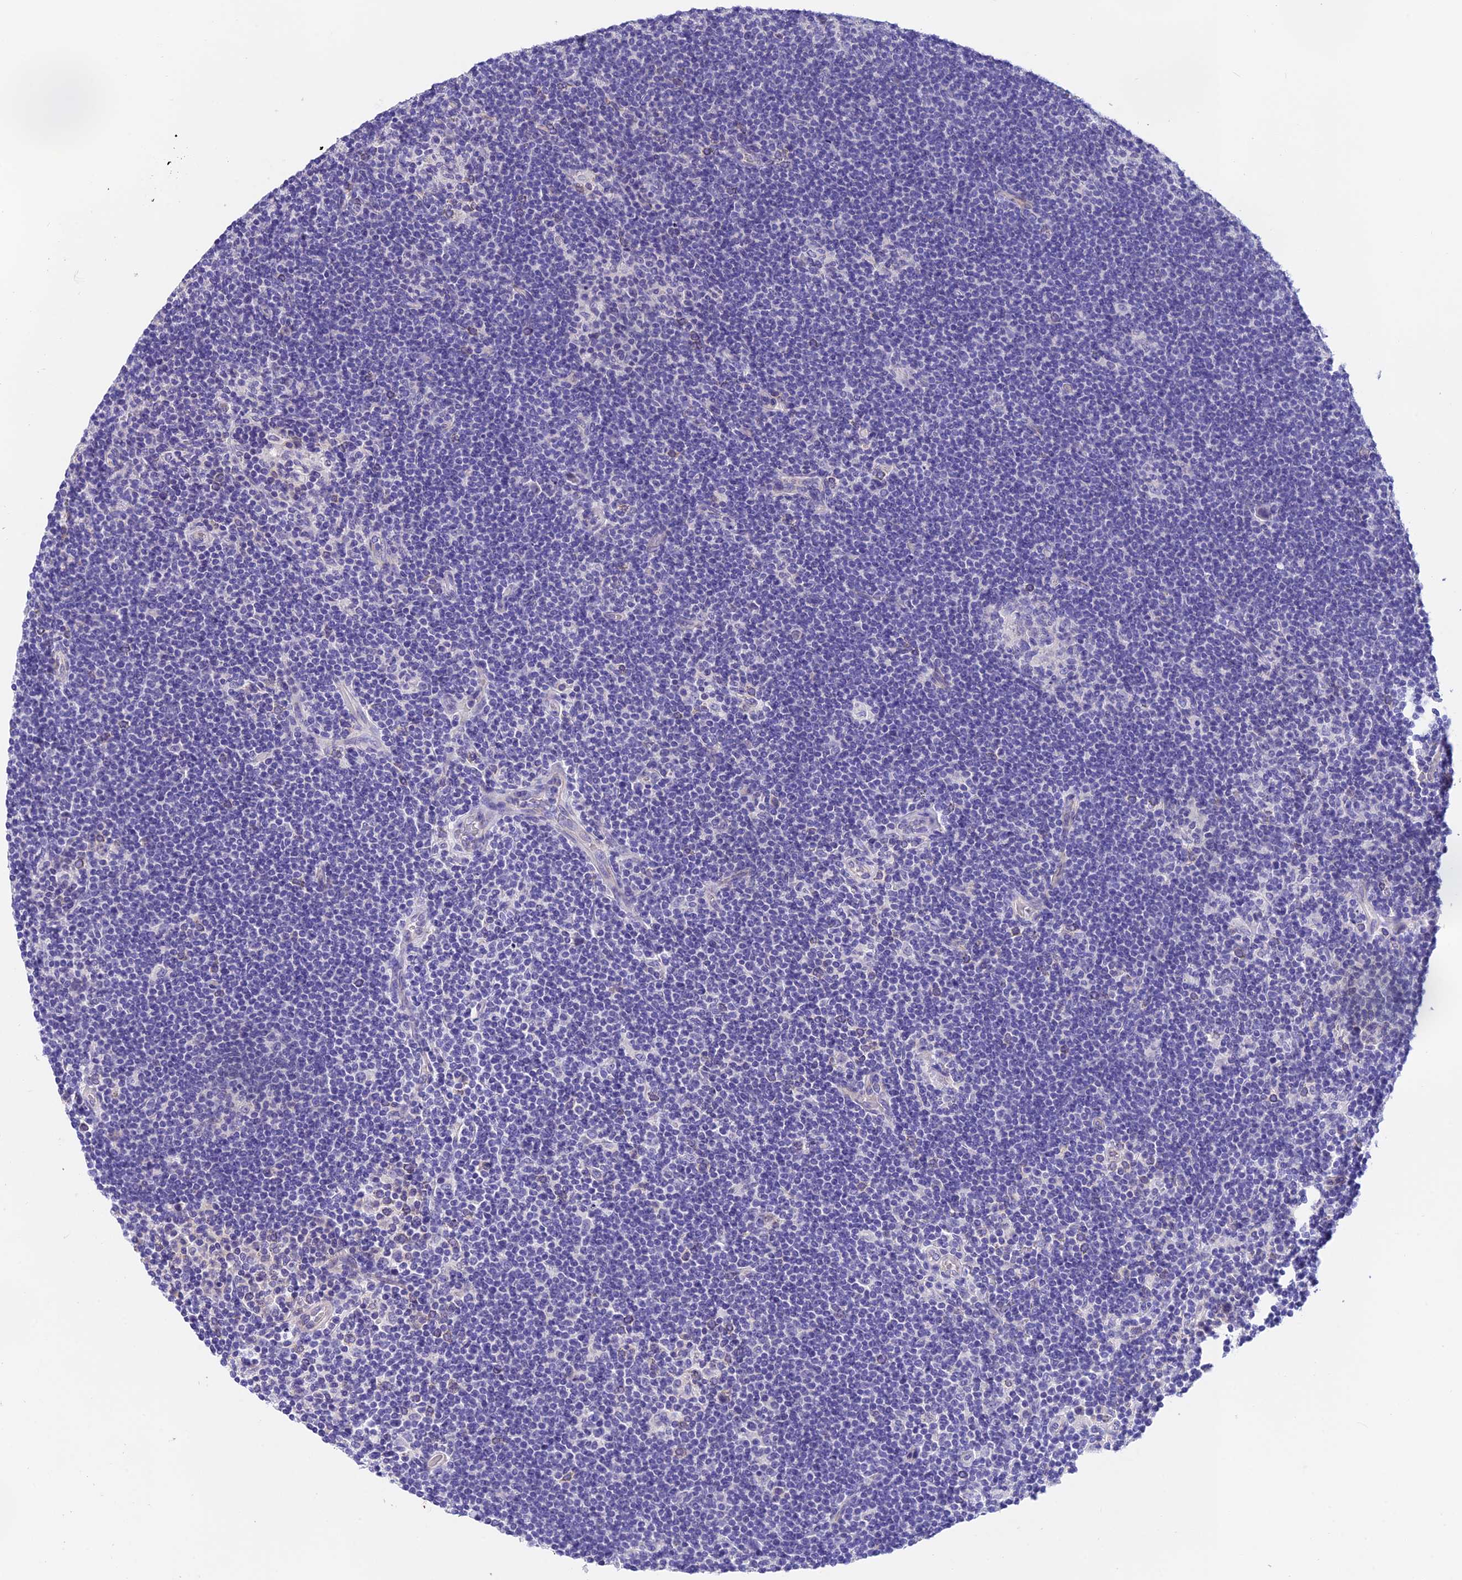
{"staining": {"intensity": "negative", "quantity": "none", "location": "none"}, "tissue": "lymphoma", "cell_type": "Tumor cells", "image_type": "cancer", "snomed": [{"axis": "morphology", "description": "Hodgkin's disease, NOS"}, {"axis": "topography", "description": "Lymph node"}], "caption": "Immunohistochemistry of human Hodgkin's disease demonstrates no staining in tumor cells.", "gene": "C17orf67", "patient": {"sex": "female", "age": 57}}